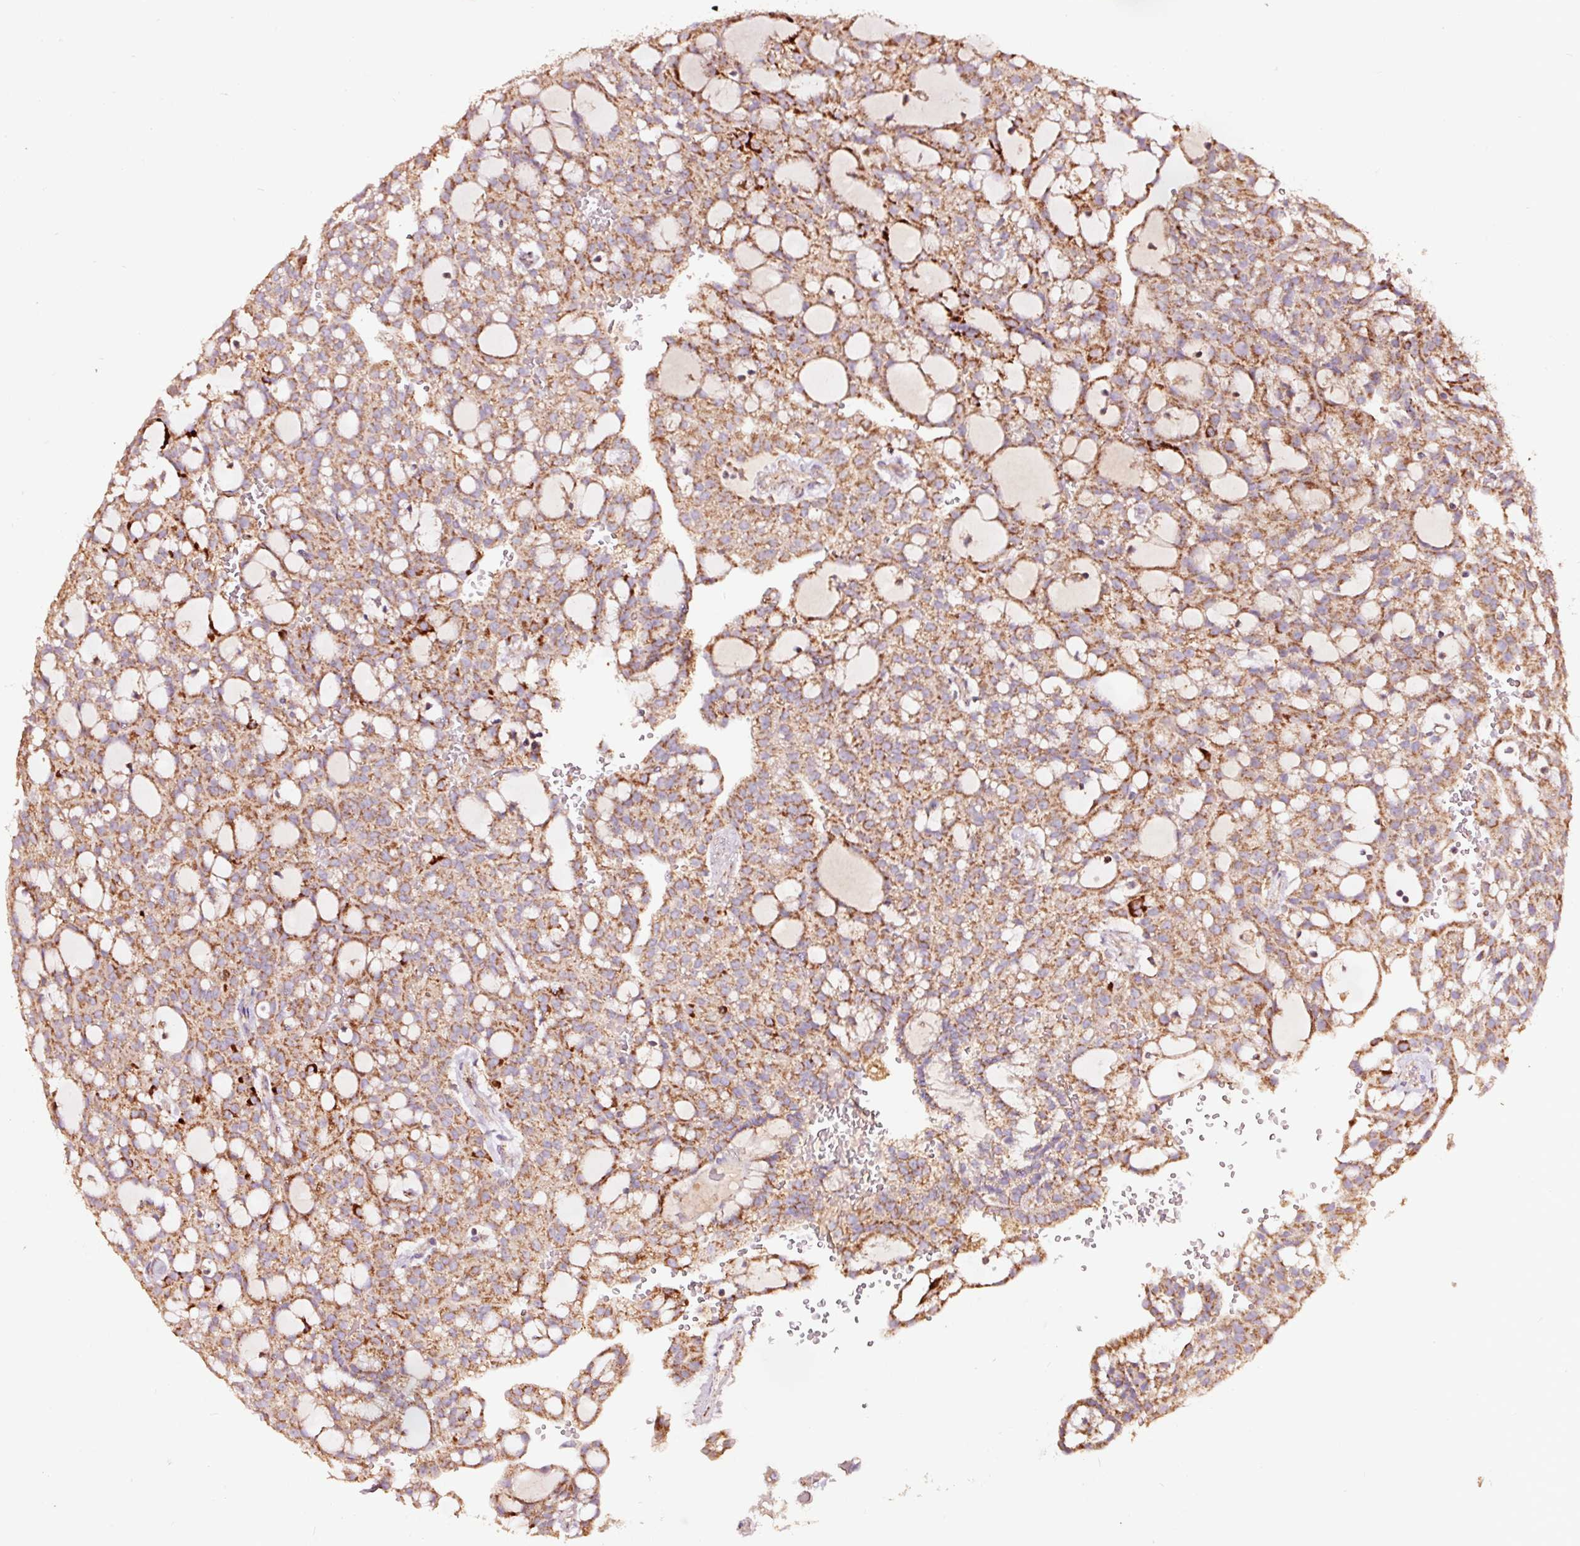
{"staining": {"intensity": "moderate", "quantity": ">75%", "location": "cytoplasmic/membranous"}, "tissue": "renal cancer", "cell_type": "Tumor cells", "image_type": "cancer", "snomed": [{"axis": "morphology", "description": "Adenocarcinoma, NOS"}, {"axis": "topography", "description": "Kidney"}], "caption": "About >75% of tumor cells in renal cancer (adenocarcinoma) demonstrate moderate cytoplasmic/membranous protein staining as visualized by brown immunohistochemical staining.", "gene": "TPM1", "patient": {"sex": "male", "age": 63}}